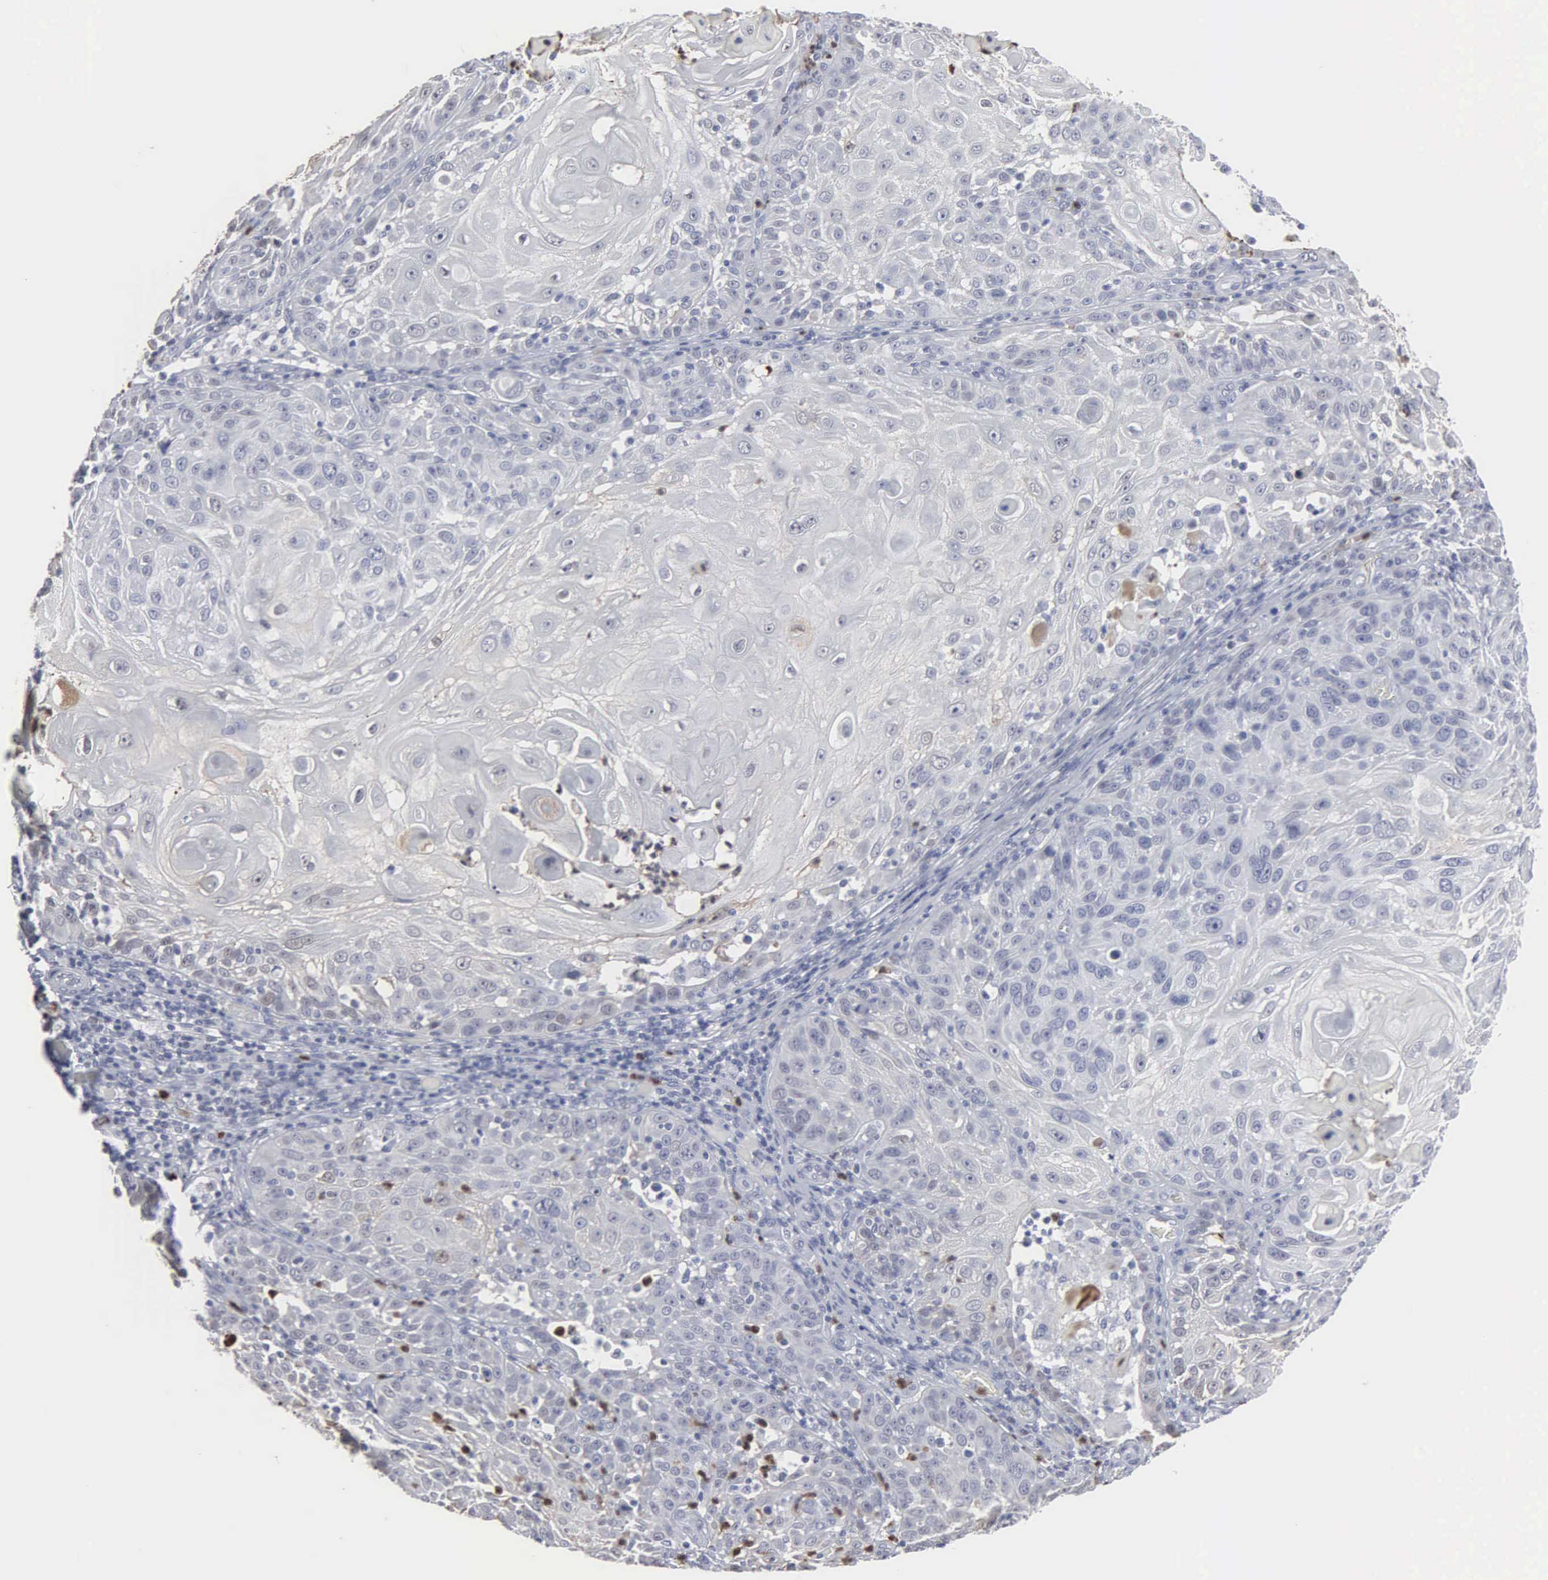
{"staining": {"intensity": "negative", "quantity": "none", "location": "none"}, "tissue": "skin cancer", "cell_type": "Tumor cells", "image_type": "cancer", "snomed": [{"axis": "morphology", "description": "Squamous cell carcinoma, NOS"}, {"axis": "topography", "description": "Skin"}], "caption": "A photomicrograph of skin cancer (squamous cell carcinoma) stained for a protein exhibits no brown staining in tumor cells. (Immunohistochemistry (ihc), brightfield microscopy, high magnification).", "gene": "SPIN3", "patient": {"sex": "female", "age": 89}}